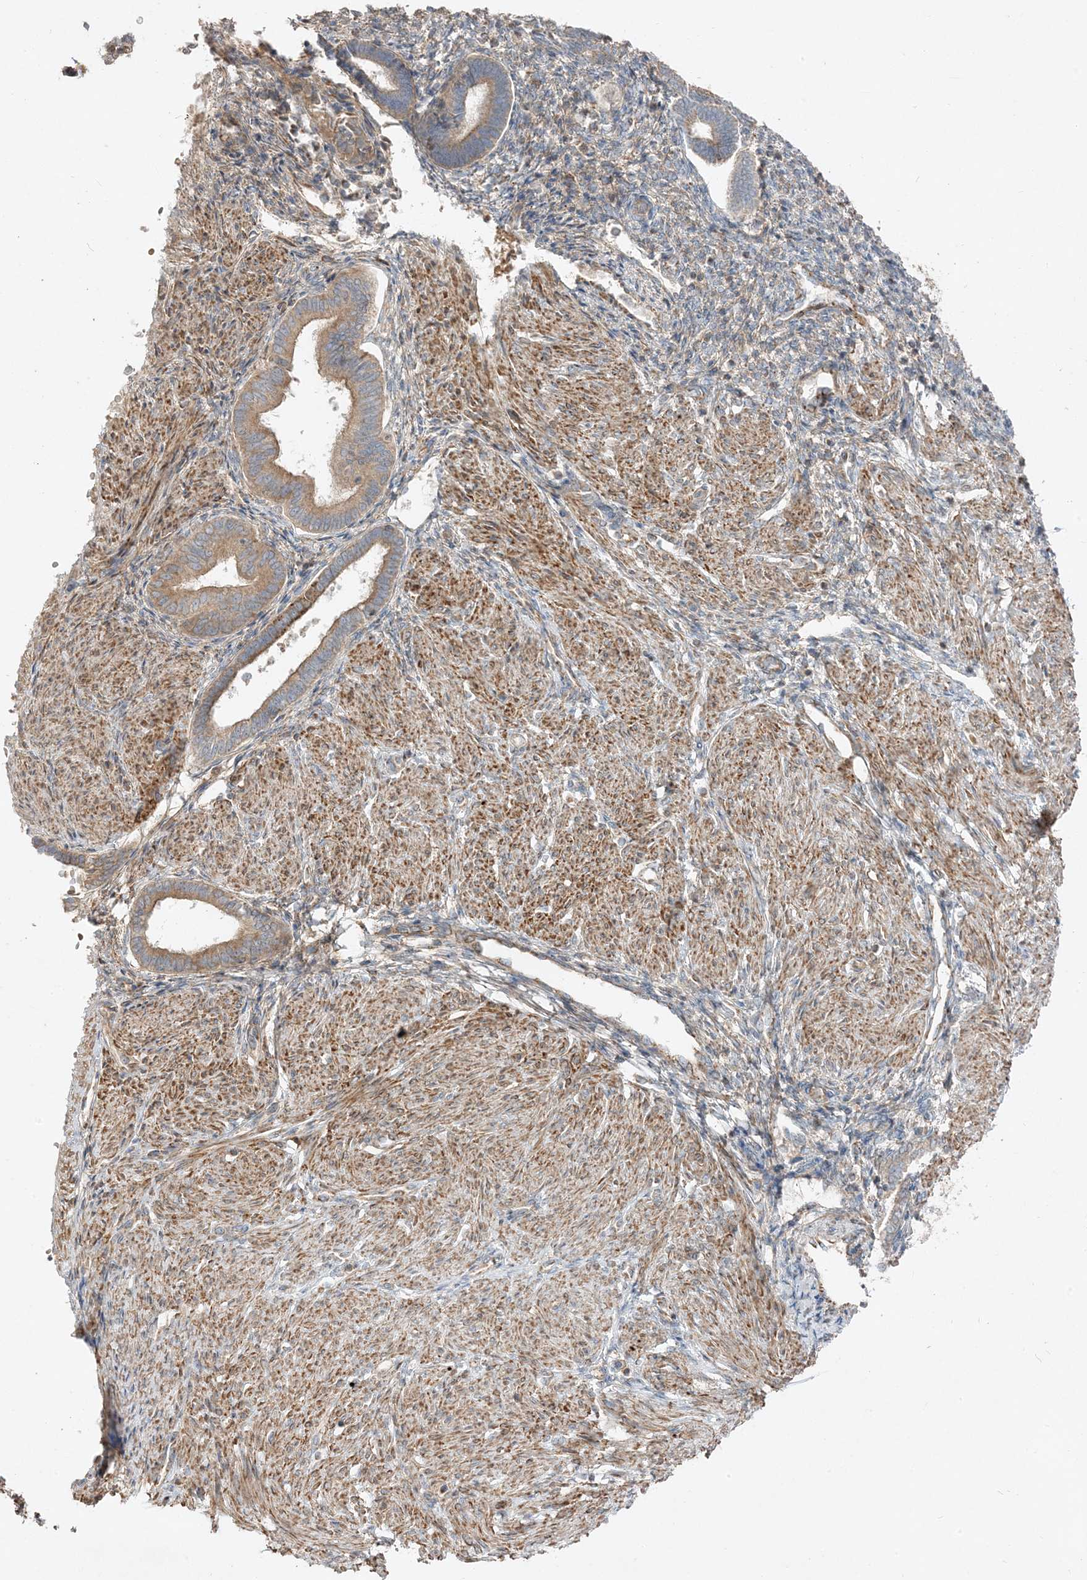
{"staining": {"intensity": "moderate", "quantity": "25%-75%", "location": "cytoplasmic/membranous"}, "tissue": "endometrium", "cell_type": "Cells in endometrial stroma", "image_type": "normal", "snomed": [{"axis": "morphology", "description": "Normal tissue, NOS"}, {"axis": "topography", "description": "Endometrium"}], "caption": "An image of human endometrium stained for a protein demonstrates moderate cytoplasmic/membranous brown staining in cells in endometrial stroma. (brown staining indicates protein expression, while blue staining denotes nuclei).", "gene": "AARS2", "patient": {"sex": "female", "age": 53}}